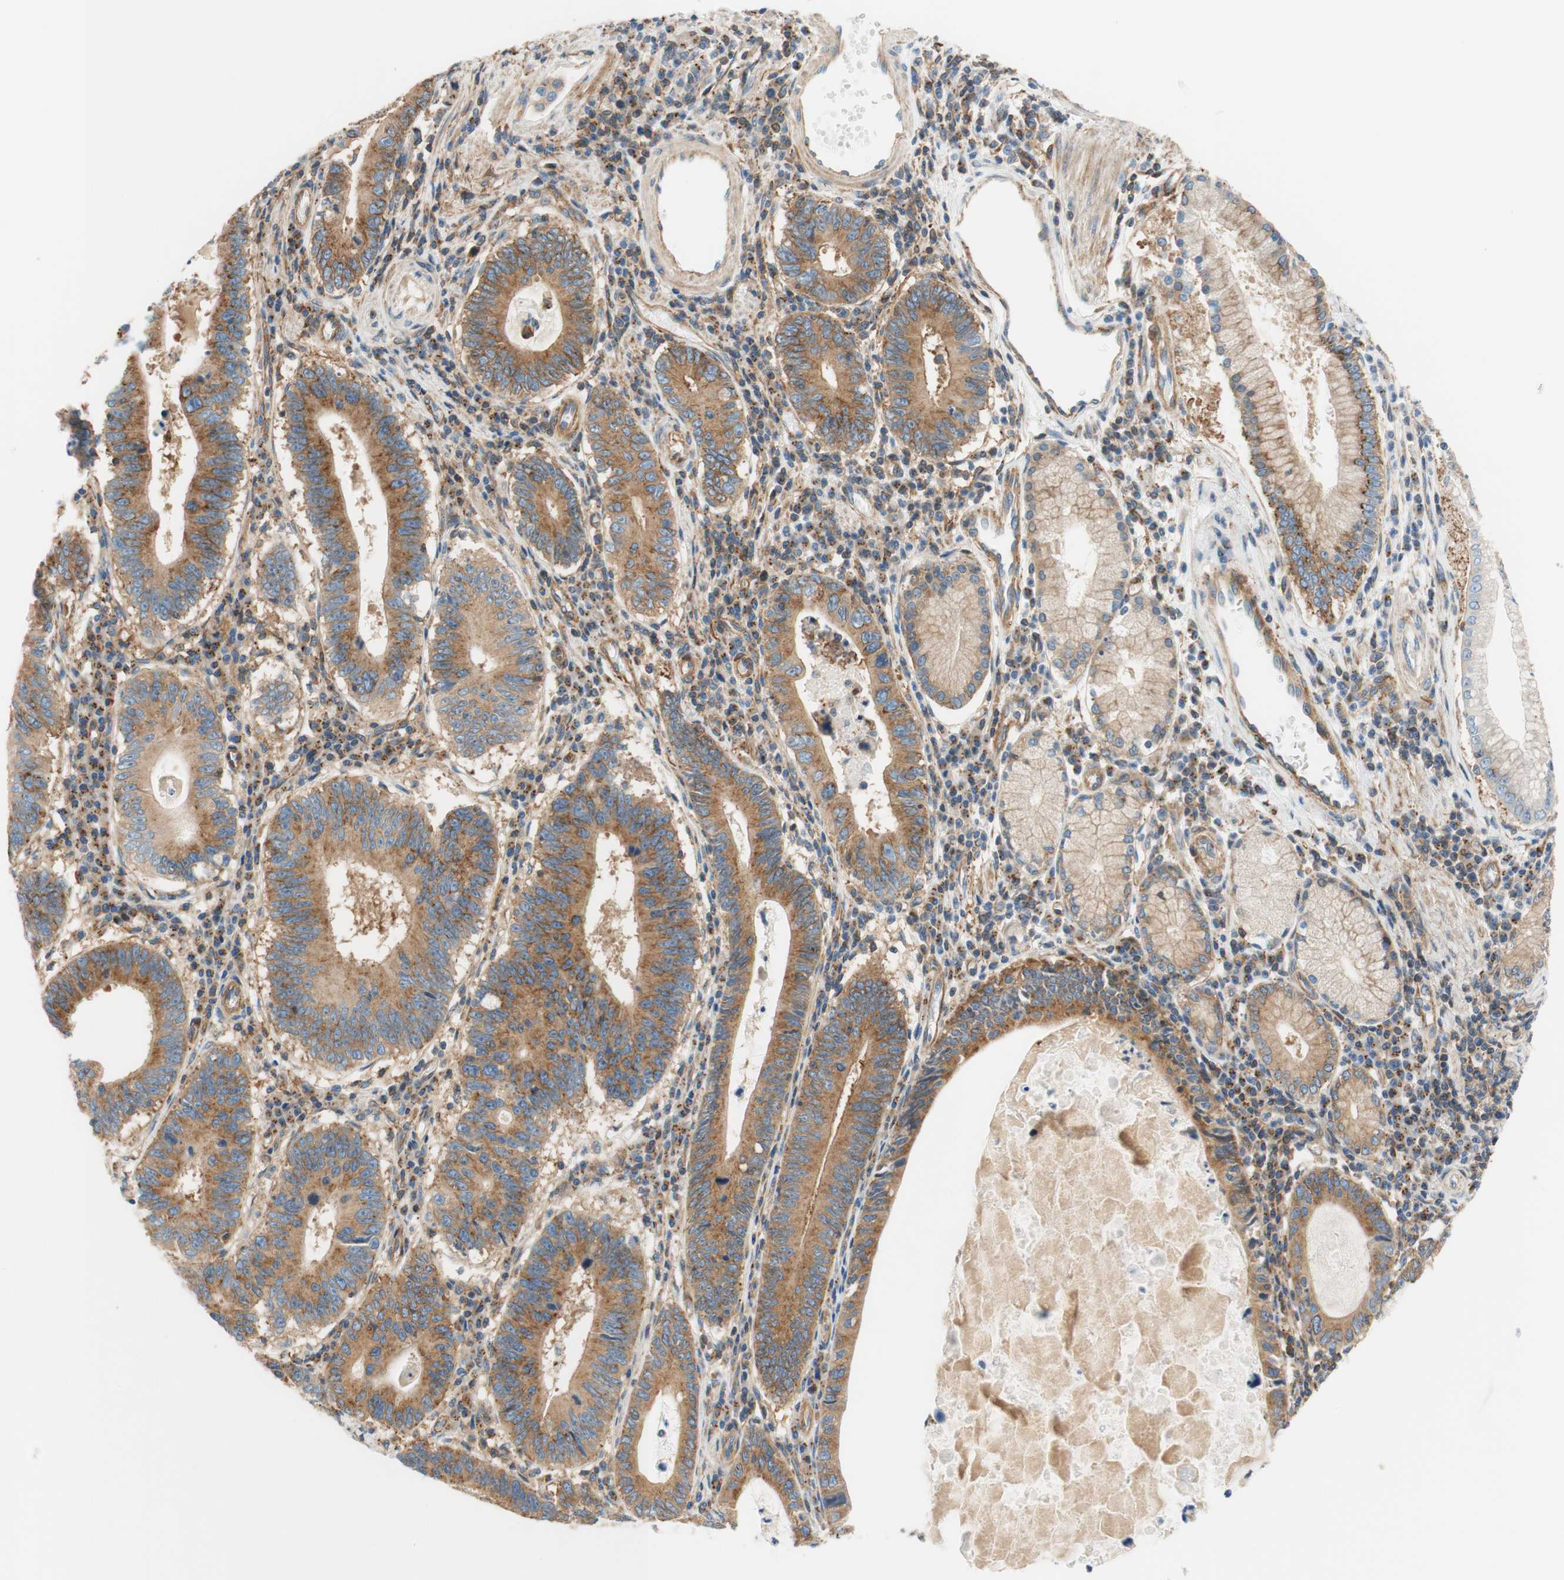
{"staining": {"intensity": "moderate", "quantity": ">75%", "location": "cytoplasmic/membranous"}, "tissue": "stomach cancer", "cell_type": "Tumor cells", "image_type": "cancer", "snomed": [{"axis": "morphology", "description": "Adenocarcinoma, NOS"}, {"axis": "topography", "description": "Stomach"}], "caption": "DAB (3,3'-diaminobenzidine) immunohistochemical staining of stomach adenocarcinoma demonstrates moderate cytoplasmic/membranous protein expression in about >75% of tumor cells.", "gene": "VPS26A", "patient": {"sex": "male", "age": 59}}